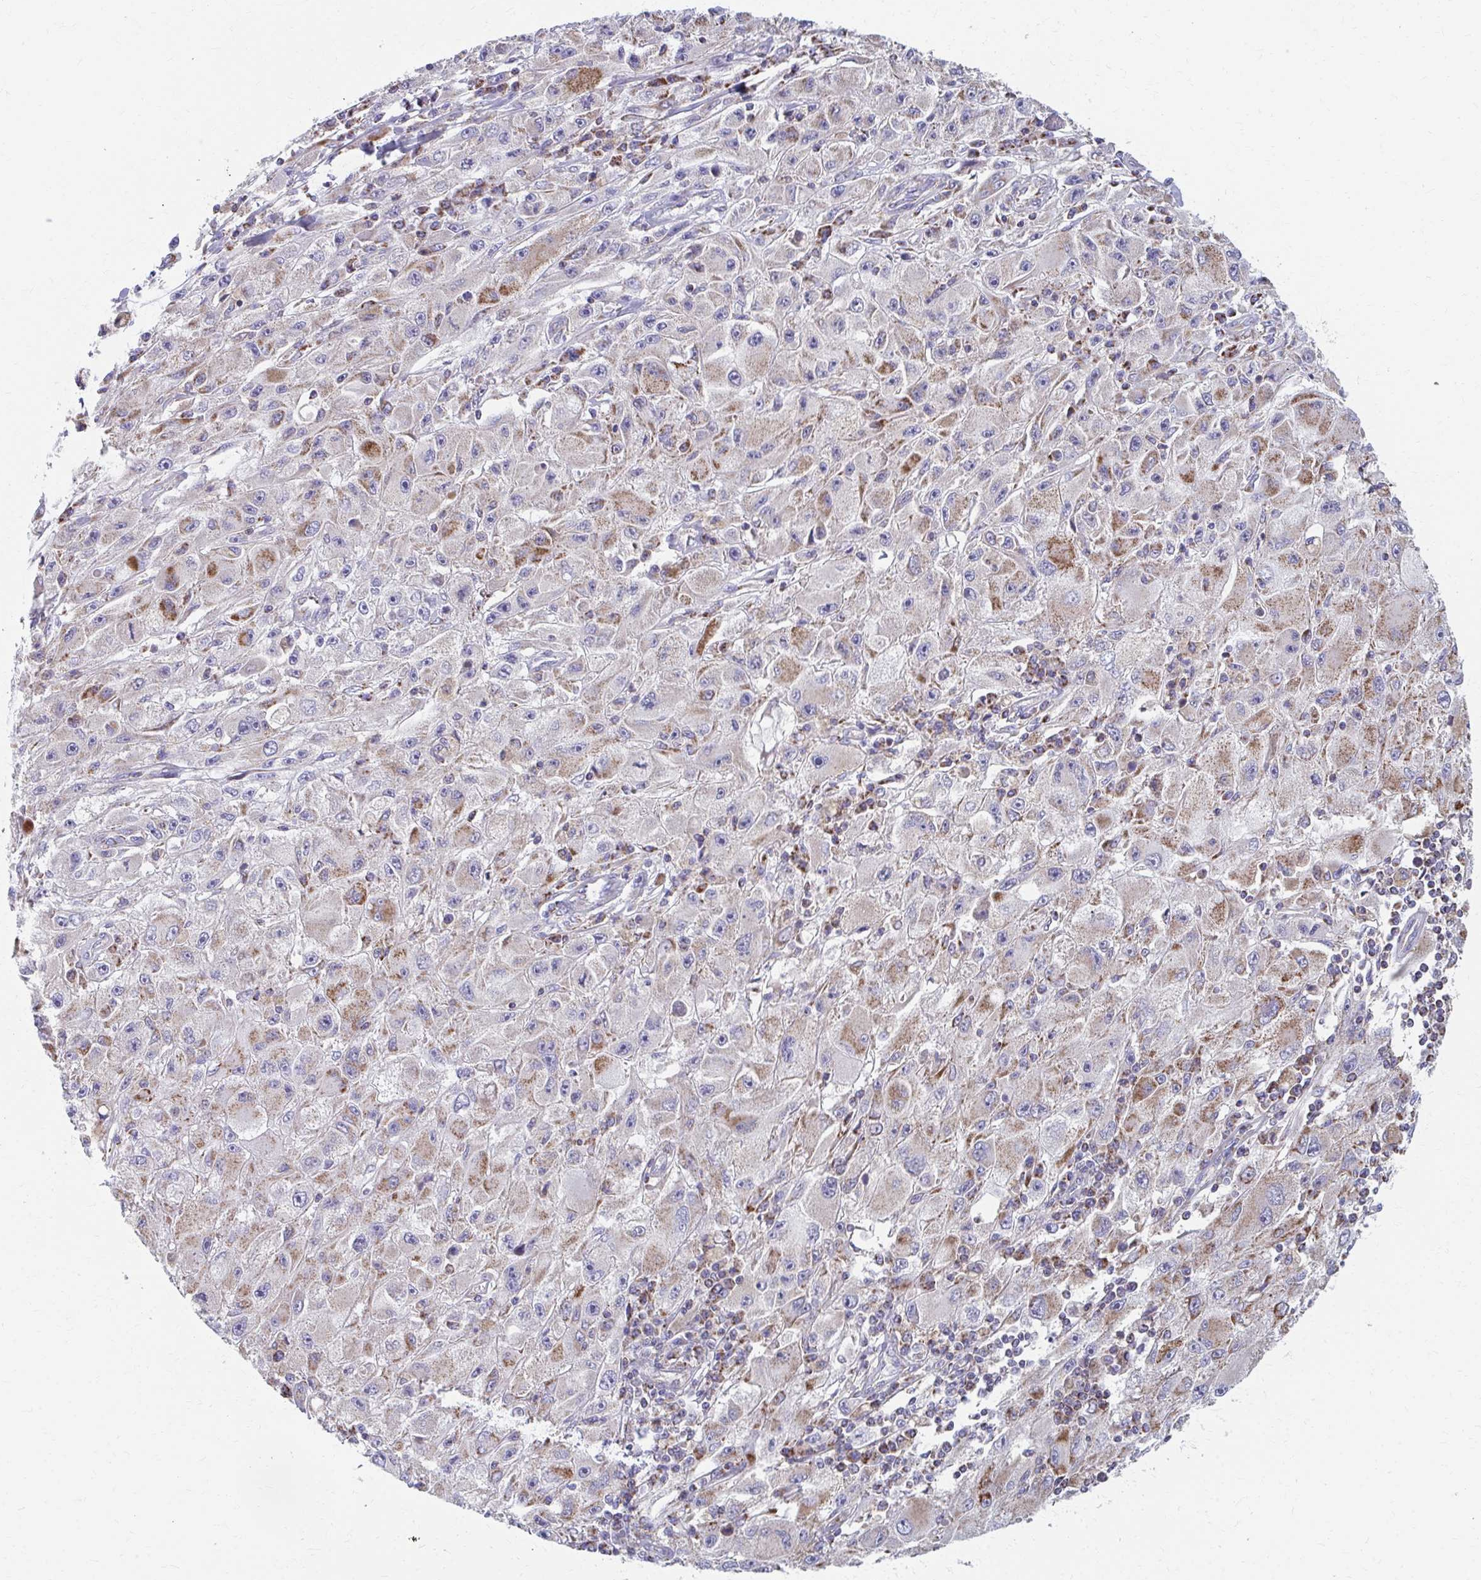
{"staining": {"intensity": "moderate", "quantity": "25%-75%", "location": "cytoplasmic/membranous"}, "tissue": "melanoma", "cell_type": "Tumor cells", "image_type": "cancer", "snomed": [{"axis": "morphology", "description": "Malignant melanoma, Metastatic site"}, {"axis": "topography", "description": "Skin"}], "caption": "High-power microscopy captured an immunohistochemistry (IHC) histopathology image of malignant melanoma (metastatic site), revealing moderate cytoplasmic/membranous staining in approximately 25%-75% of tumor cells.", "gene": "RCC1L", "patient": {"sex": "male", "age": 53}}